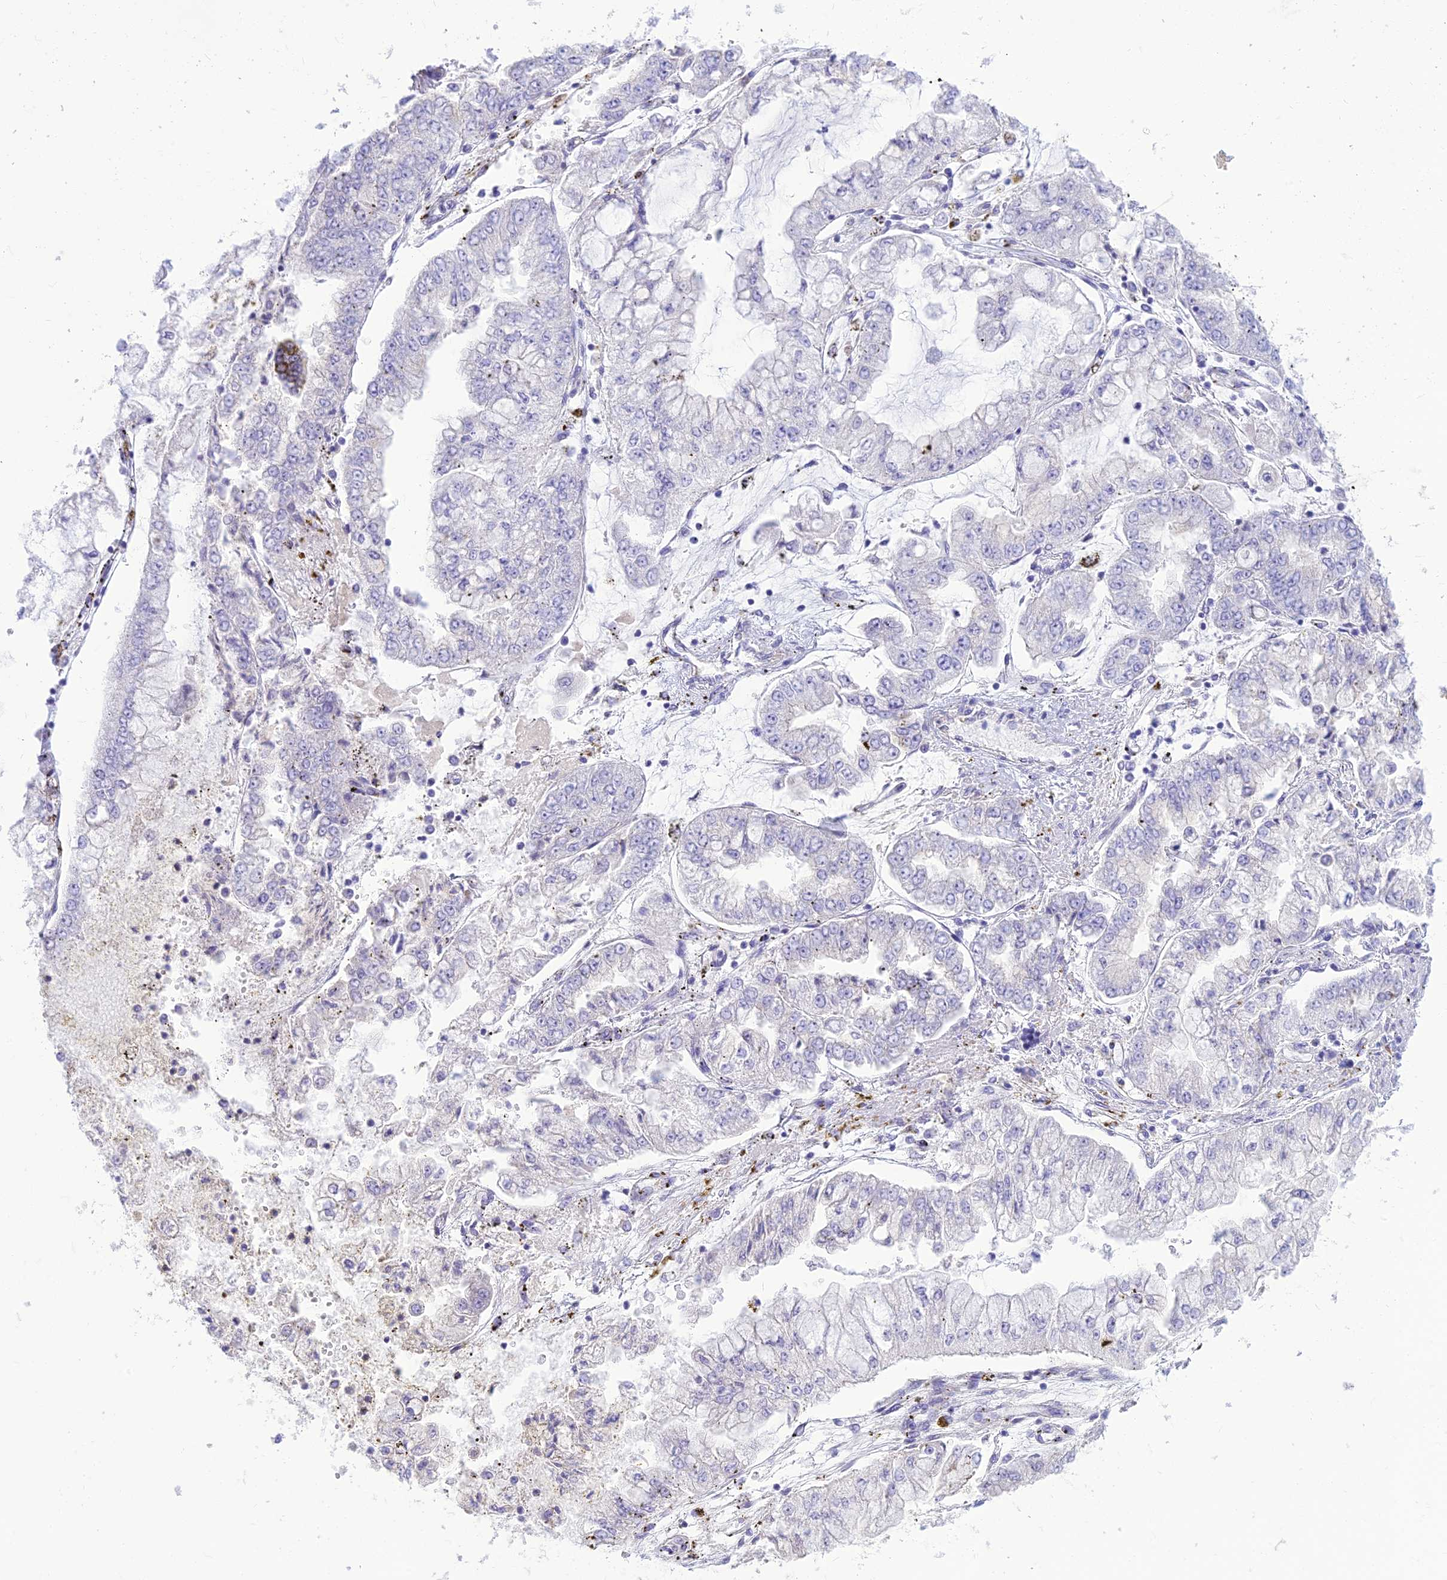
{"staining": {"intensity": "negative", "quantity": "none", "location": "none"}, "tissue": "stomach cancer", "cell_type": "Tumor cells", "image_type": "cancer", "snomed": [{"axis": "morphology", "description": "Adenocarcinoma, NOS"}, {"axis": "topography", "description": "Stomach"}], "caption": "Tumor cells show no significant expression in stomach adenocarcinoma. (DAB (3,3'-diaminobenzidine) immunohistochemistry with hematoxylin counter stain).", "gene": "DHDH", "patient": {"sex": "male", "age": 76}}